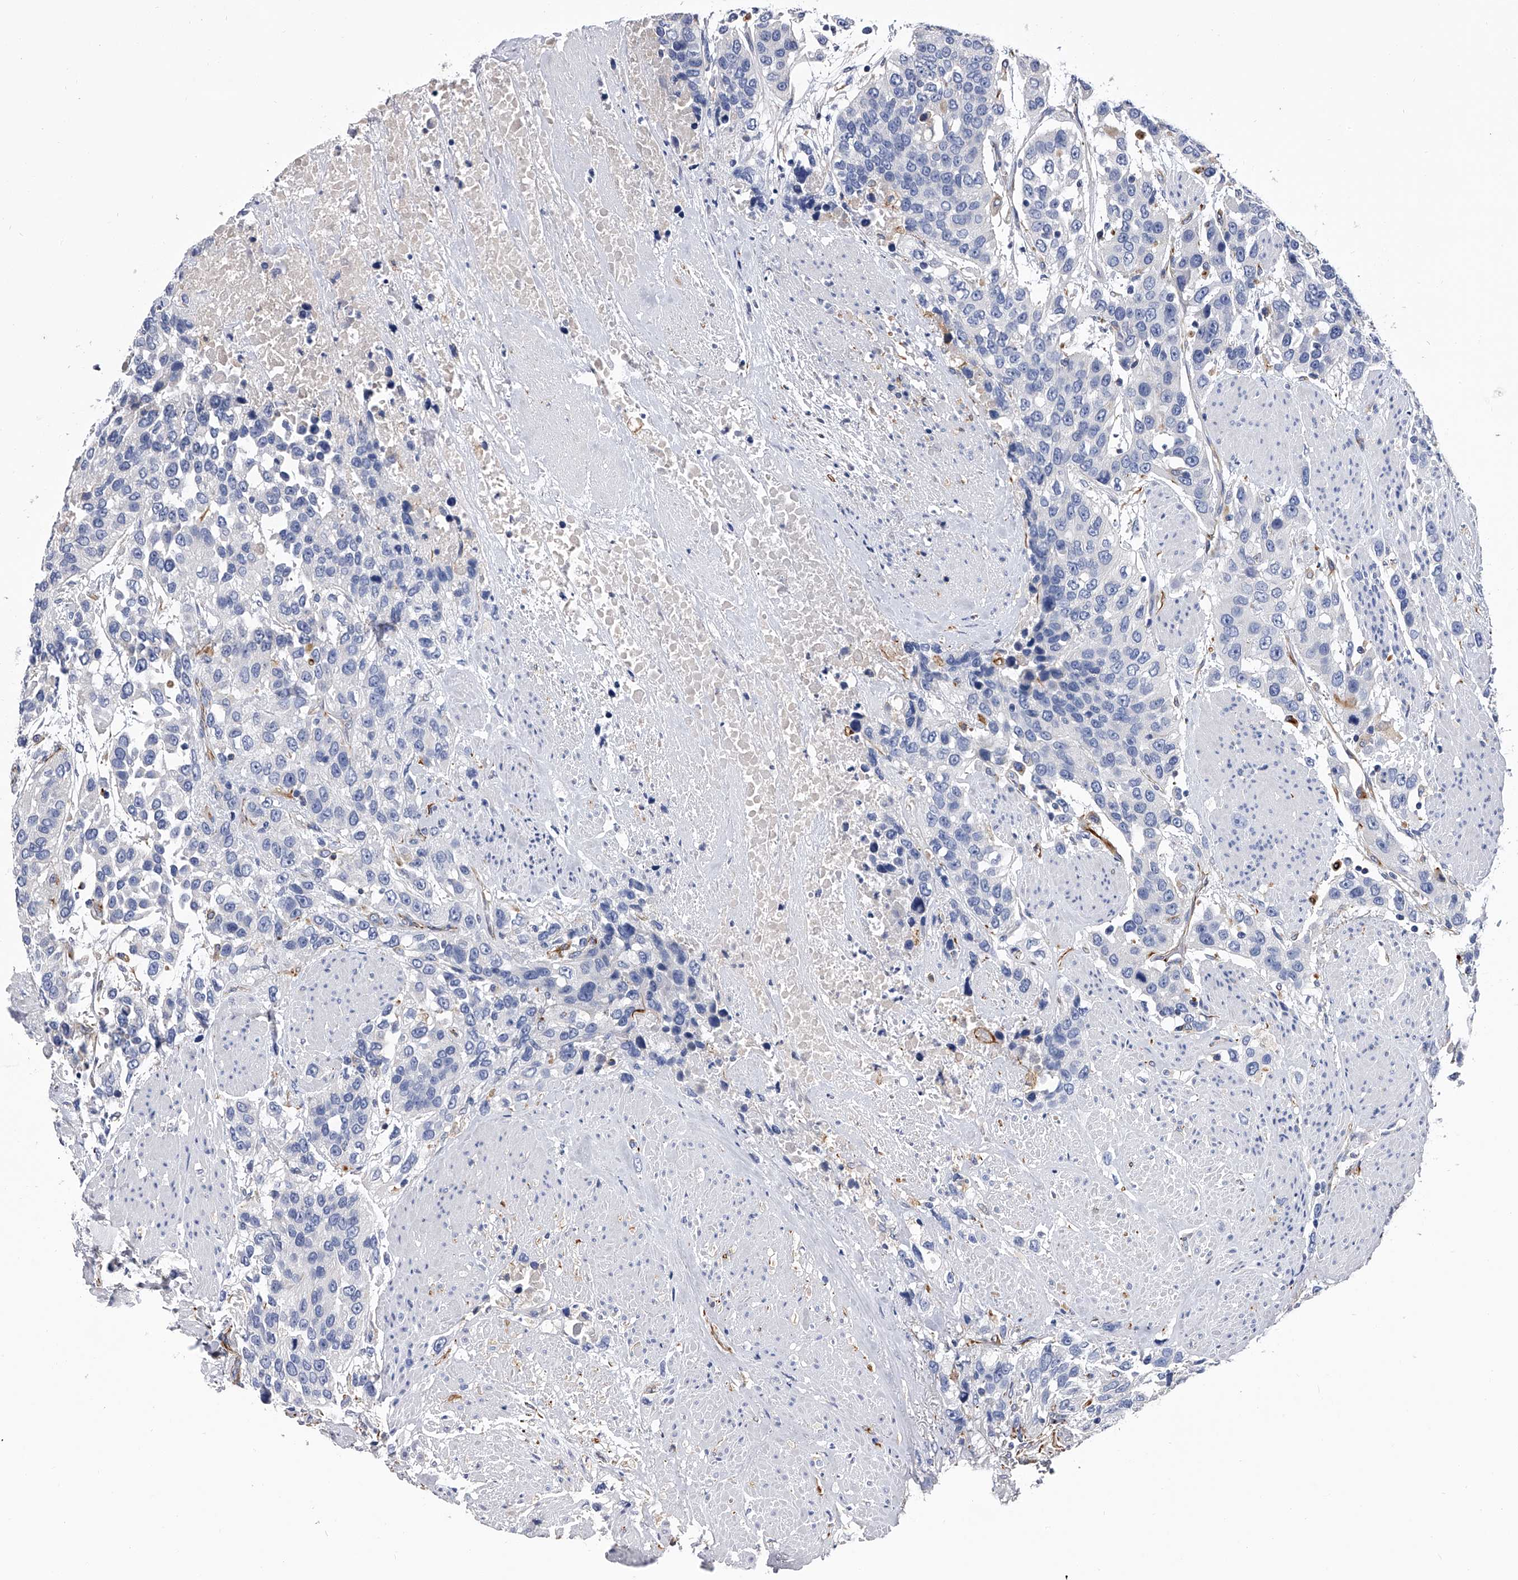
{"staining": {"intensity": "negative", "quantity": "none", "location": "none"}, "tissue": "urothelial cancer", "cell_type": "Tumor cells", "image_type": "cancer", "snomed": [{"axis": "morphology", "description": "Urothelial carcinoma, High grade"}, {"axis": "topography", "description": "Urinary bladder"}], "caption": "Immunohistochemistry (IHC) micrograph of neoplastic tissue: high-grade urothelial carcinoma stained with DAB (3,3'-diaminobenzidine) demonstrates no significant protein expression in tumor cells.", "gene": "EFCAB7", "patient": {"sex": "female", "age": 80}}